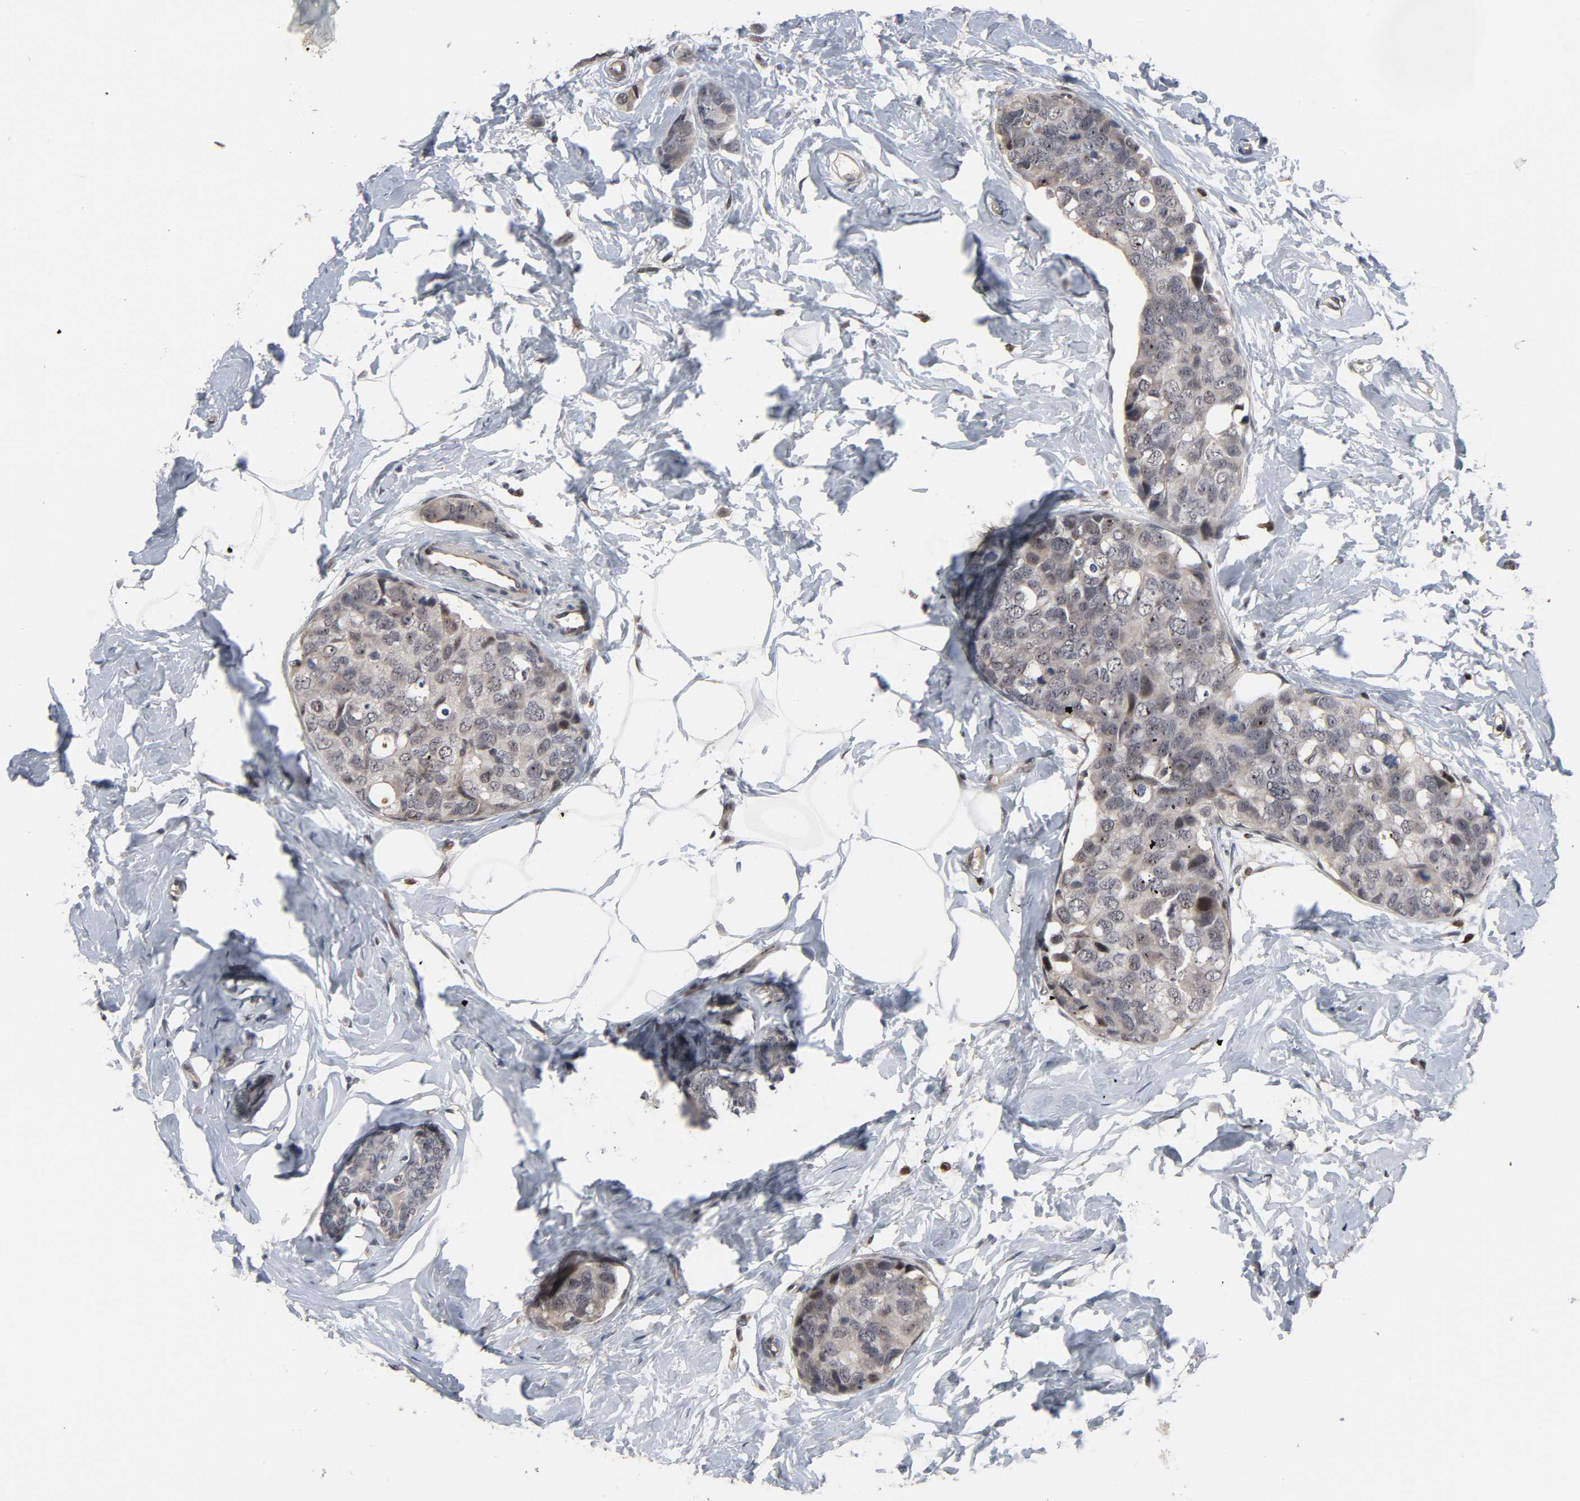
{"staining": {"intensity": "negative", "quantity": "none", "location": "none"}, "tissue": "breast cancer", "cell_type": "Tumor cells", "image_type": "cancer", "snomed": [{"axis": "morphology", "description": "Normal tissue, NOS"}, {"axis": "morphology", "description": "Duct carcinoma"}, {"axis": "topography", "description": "Breast"}], "caption": "Tumor cells are negative for protein expression in human invasive ductal carcinoma (breast).", "gene": "RTL5", "patient": {"sex": "female", "age": 50}}